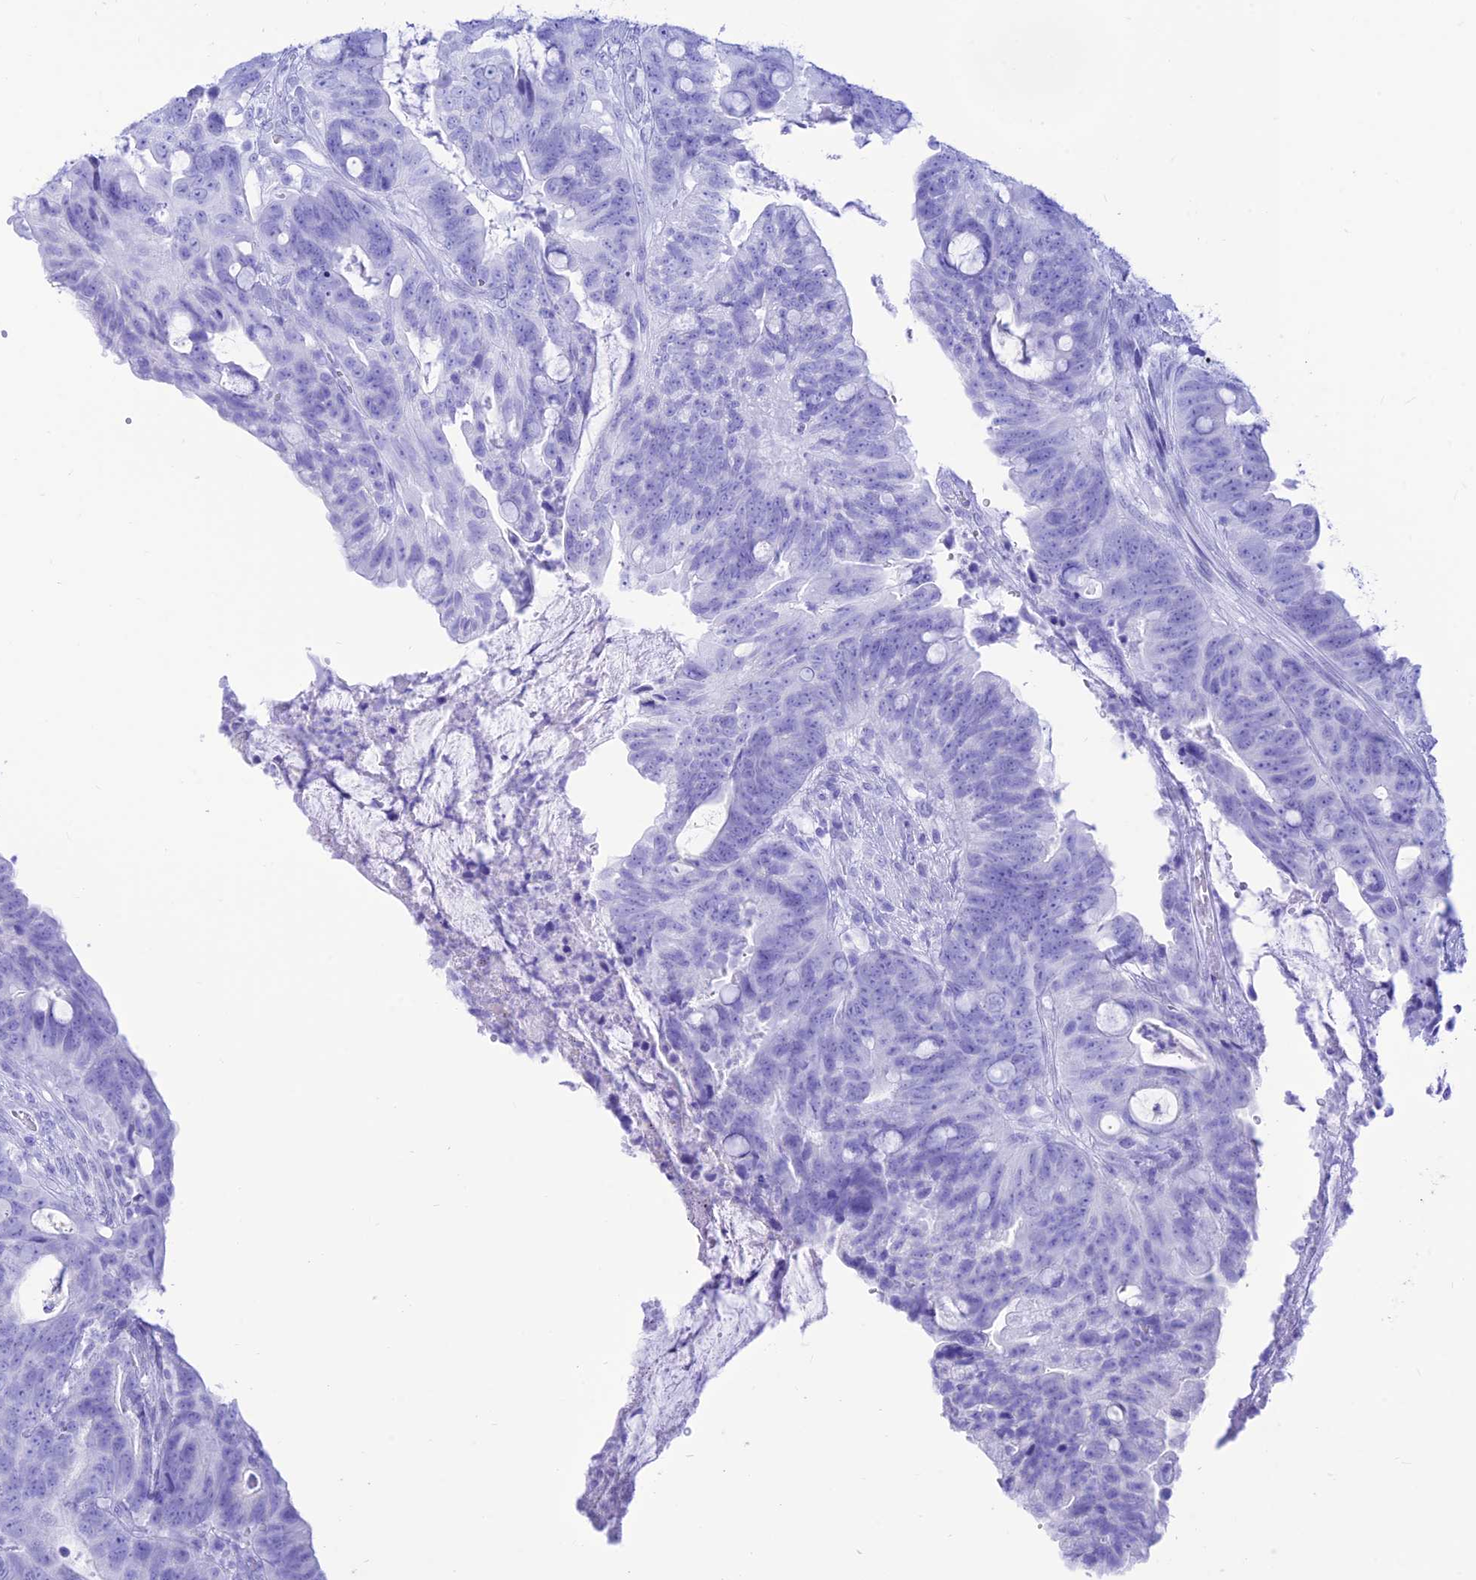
{"staining": {"intensity": "negative", "quantity": "none", "location": "none"}, "tissue": "colorectal cancer", "cell_type": "Tumor cells", "image_type": "cancer", "snomed": [{"axis": "morphology", "description": "Adenocarcinoma, NOS"}, {"axis": "topography", "description": "Colon"}], "caption": "The histopathology image exhibits no significant expression in tumor cells of colorectal adenocarcinoma. (Brightfield microscopy of DAB (3,3'-diaminobenzidine) IHC at high magnification).", "gene": "PRNP", "patient": {"sex": "female", "age": 82}}